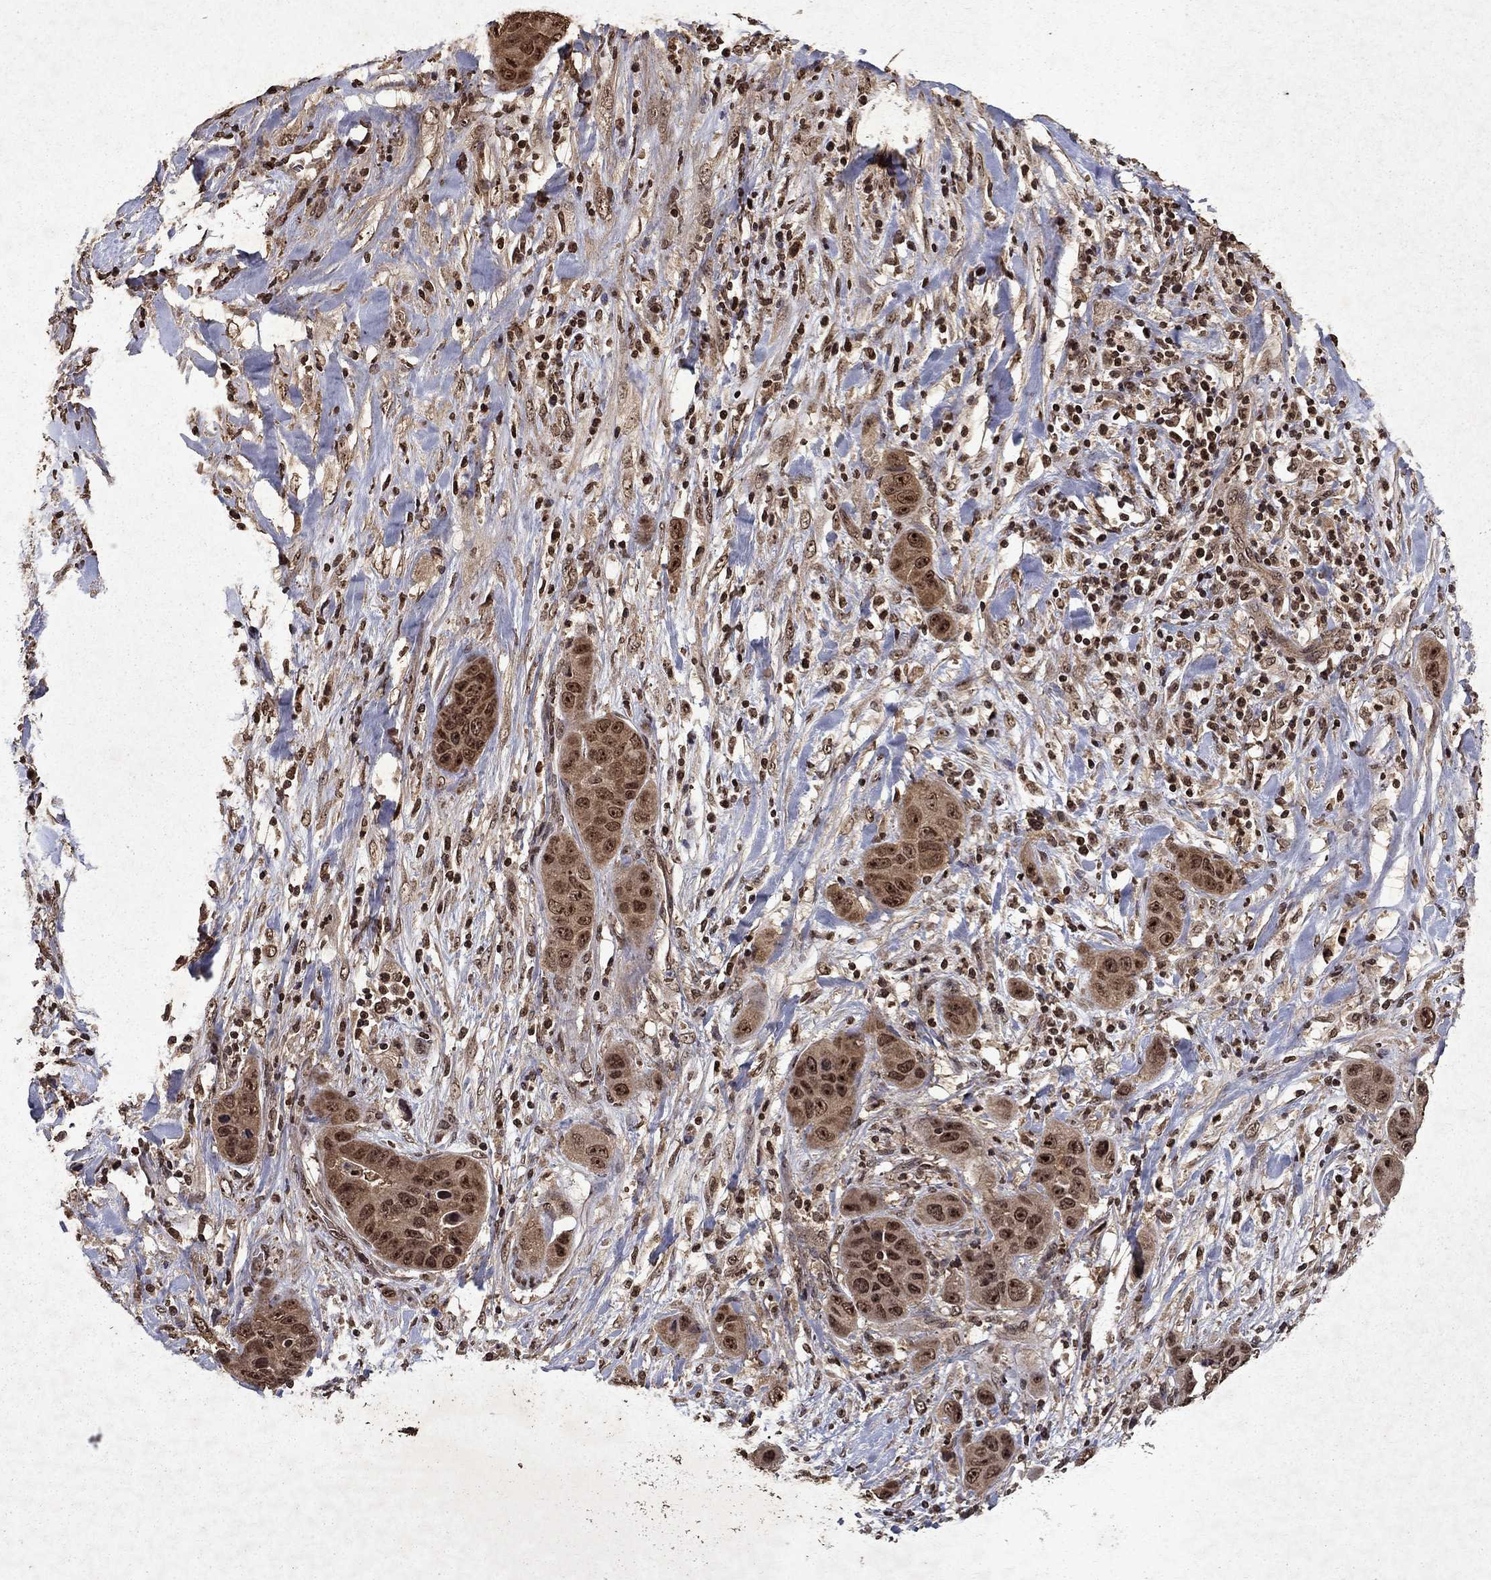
{"staining": {"intensity": "moderate", "quantity": ">75%", "location": "cytoplasmic/membranous,nuclear"}, "tissue": "liver cancer", "cell_type": "Tumor cells", "image_type": "cancer", "snomed": [{"axis": "morphology", "description": "Cholangiocarcinoma"}, {"axis": "topography", "description": "Liver"}], "caption": "About >75% of tumor cells in liver cholangiocarcinoma display moderate cytoplasmic/membranous and nuclear protein positivity as visualized by brown immunohistochemical staining.", "gene": "PIN4", "patient": {"sex": "female", "age": 52}}